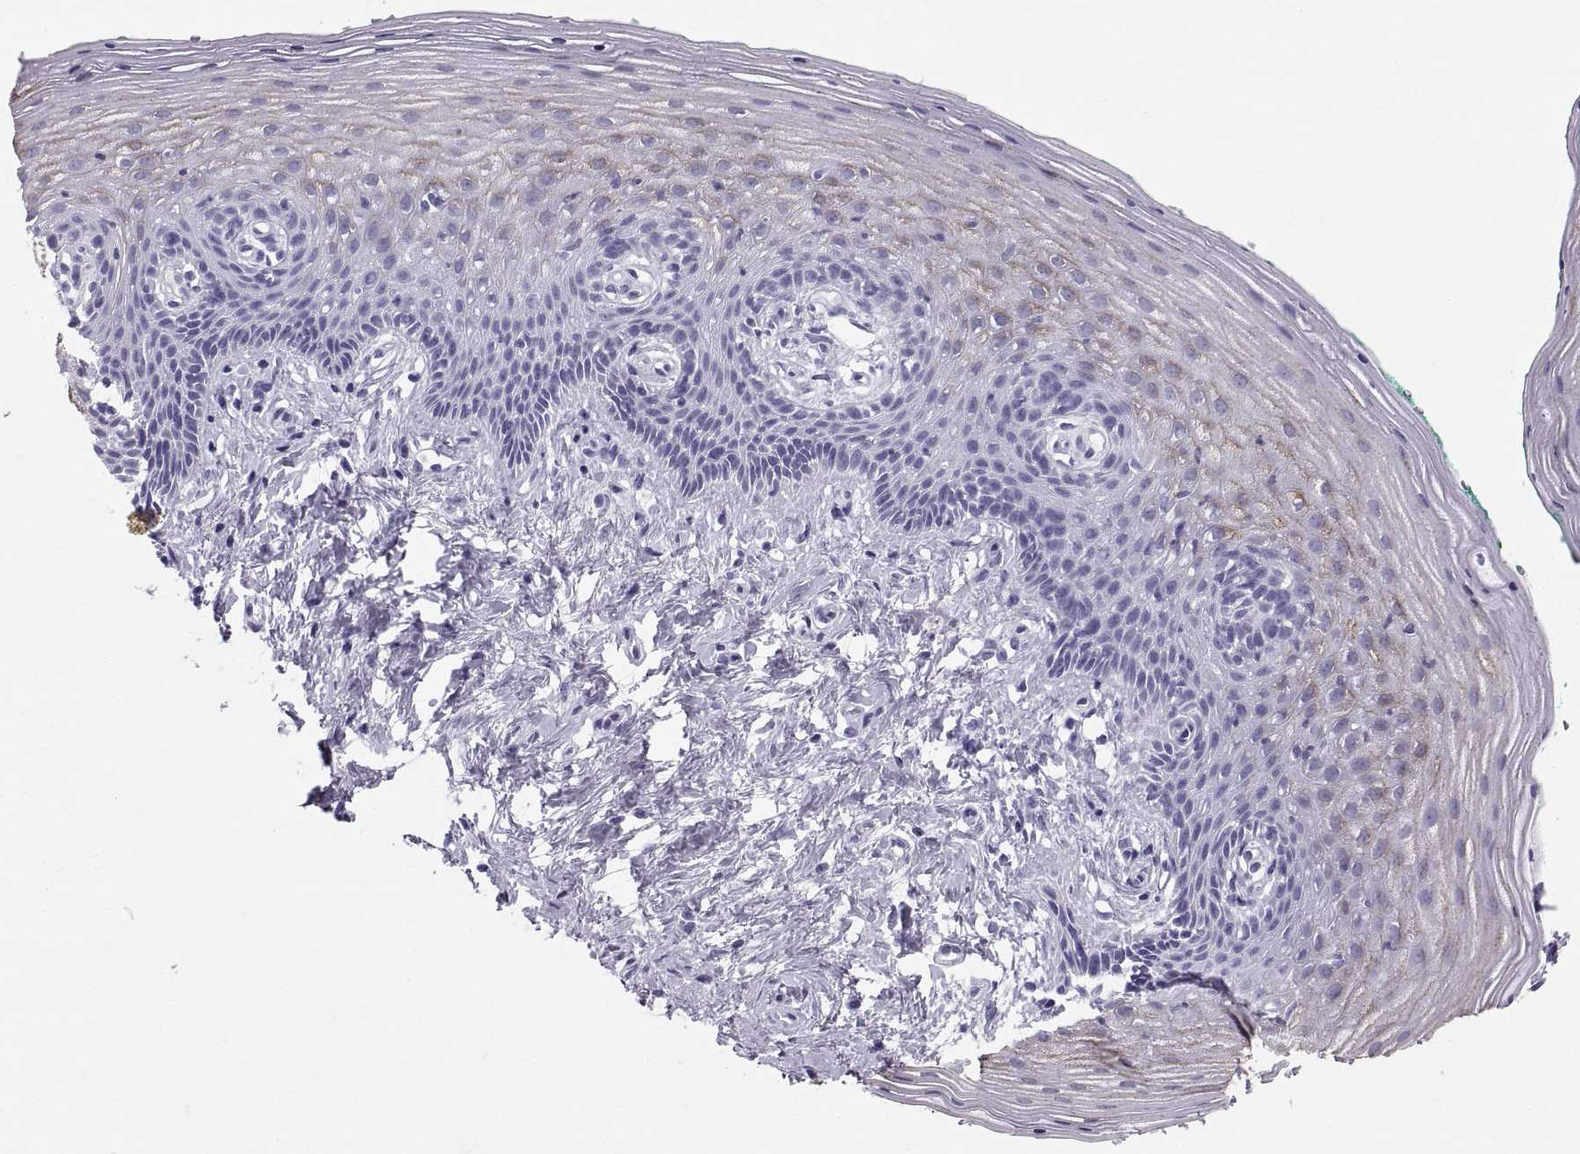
{"staining": {"intensity": "weak", "quantity": "<25%", "location": "cytoplasmic/membranous"}, "tissue": "vagina", "cell_type": "Squamous epithelial cells", "image_type": "normal", "snomed": [{"axis": "morphology", "description": "Normal tissue, NOS"}, {"axis": "topography", "description": "Vagina"}], "caption": "Squamous epithelial cells are negative for protein expression in normal human vagina. (DAB (3,3'-diaminobenzidine) immunohistochemistry (IHC), high magnification).", "gene": "SLC22A6", "patient": {"sex": "female", "age": 45}}